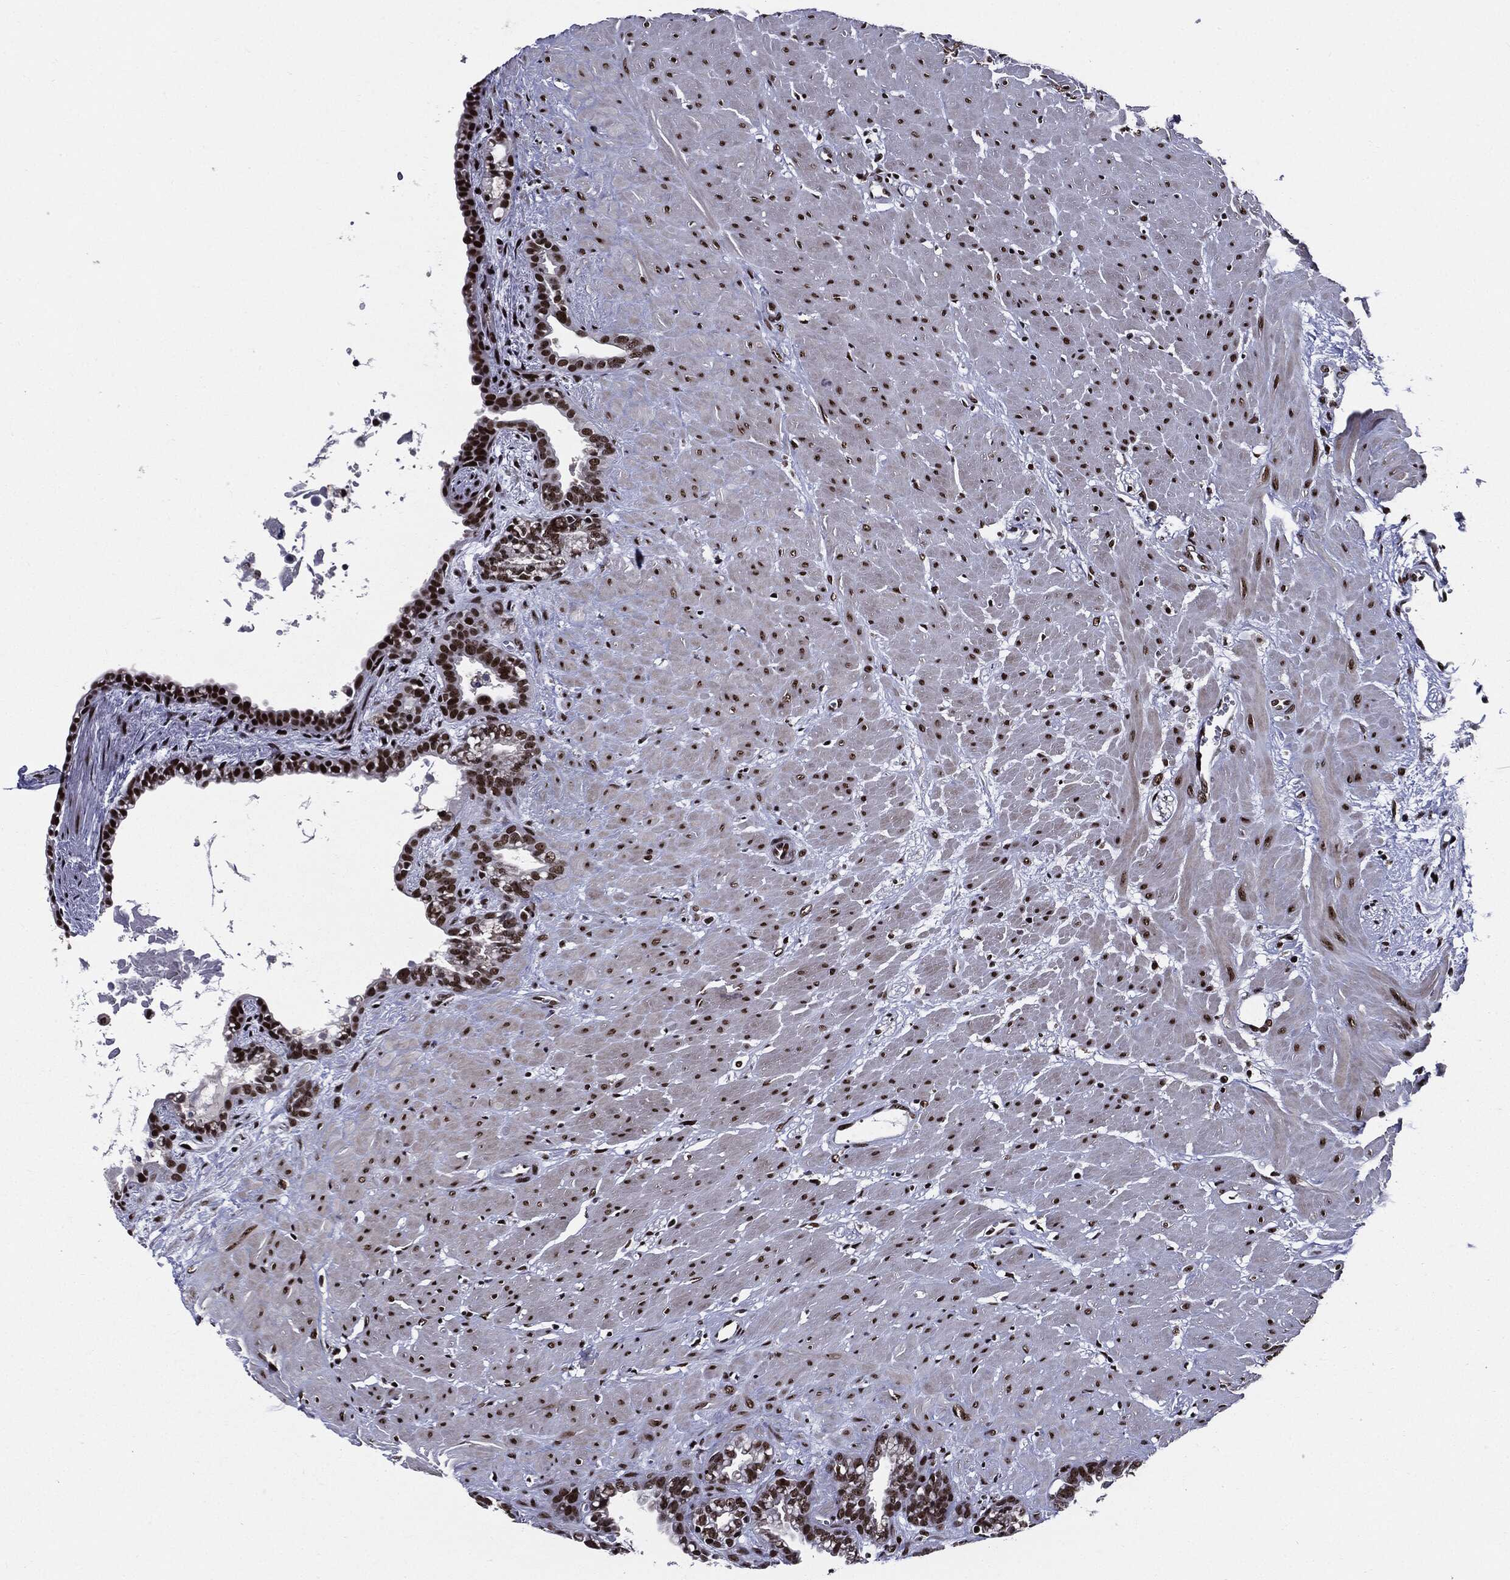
{"staining": {"intensity": "strong", "quantity": ">75%", "location": "nuclear"}, "tissue": "seminal vesicle", "cell_type": "Glandular cells", "image_type": "normal", "snomed": [{"axis": "morphology", "description": "Normal tissue, NOS"}, {"axis": "morphology", "description": "Urothelial carcinoma, NOS"}, {"axis": "topography", "description": "Urinary bladder"}, {"axis": "topography", "description": "Seminal veicle"}], "caption": "DAB immunohistochemical staining of unremarkable human seminal vesicle displays strong nuclear protein expression in about >75% of glandular cells. (DAB (3,3'-diaminobenzidine) IHC, brown staining for protein, blue staining for nuclei).", "gene": "ZFP91", "patient": {"sex": "male", "age": 76}}